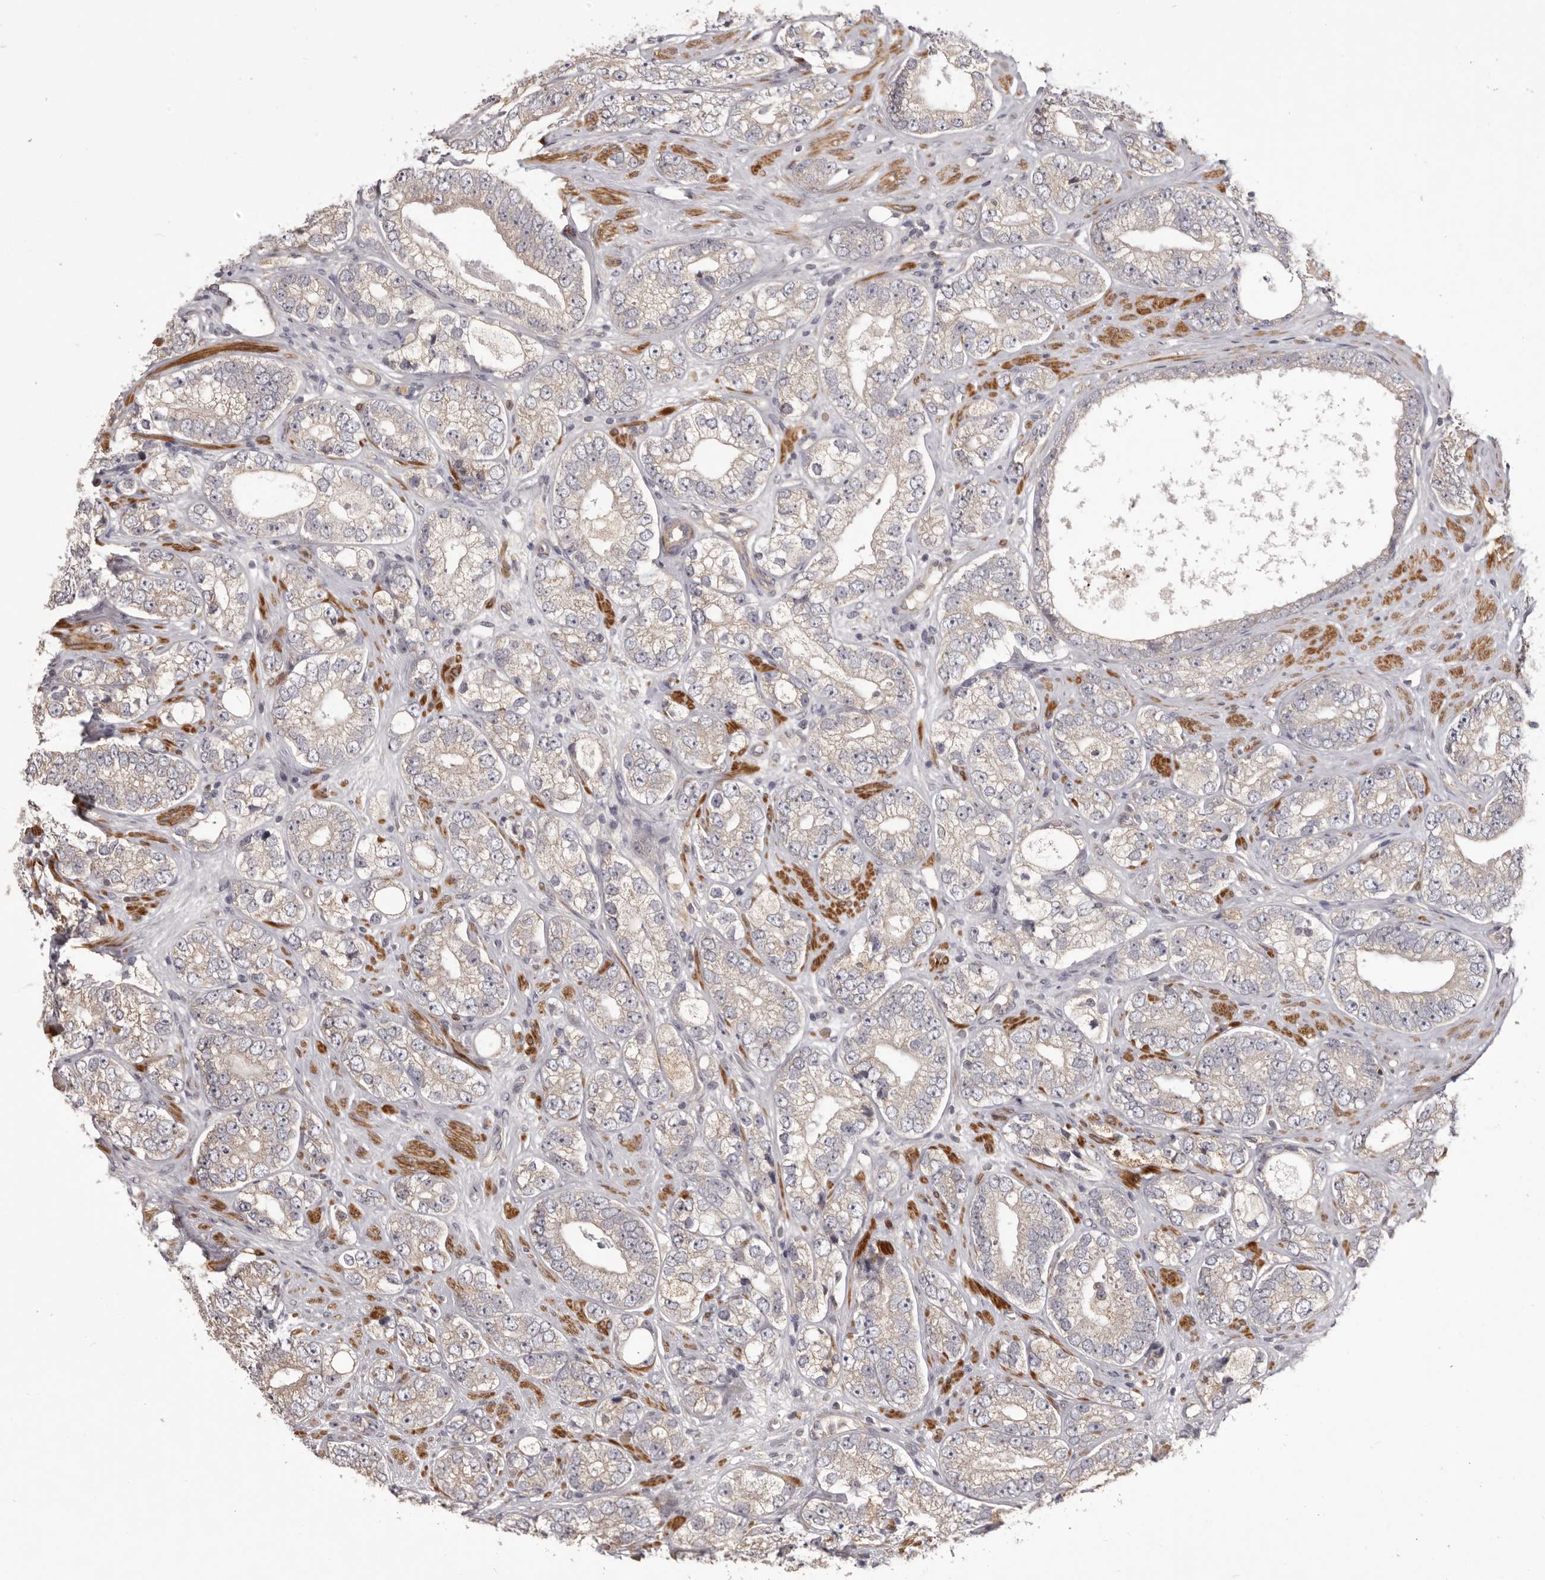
{"staining": {"intensity": "weak", "quantity": "<25%", "location": "cytoplasmic/membranous"}, "tissue": "prostate cancer", "cell_type": "Tumor cells", "image_type": "cancer", "snomed": [{"axis": "morphology", "description": "Adenocarcinoma, High grade"}, {"axis": "topography", "description": "Prostate"}], "caption": "The IHC photomicrograph has no significant positivity in tumor cells of prostate cancer (high-grade adenocarcinoma) tissue.", "gene": "HRH1", "patient": {"sex": "male", "age": 56}}